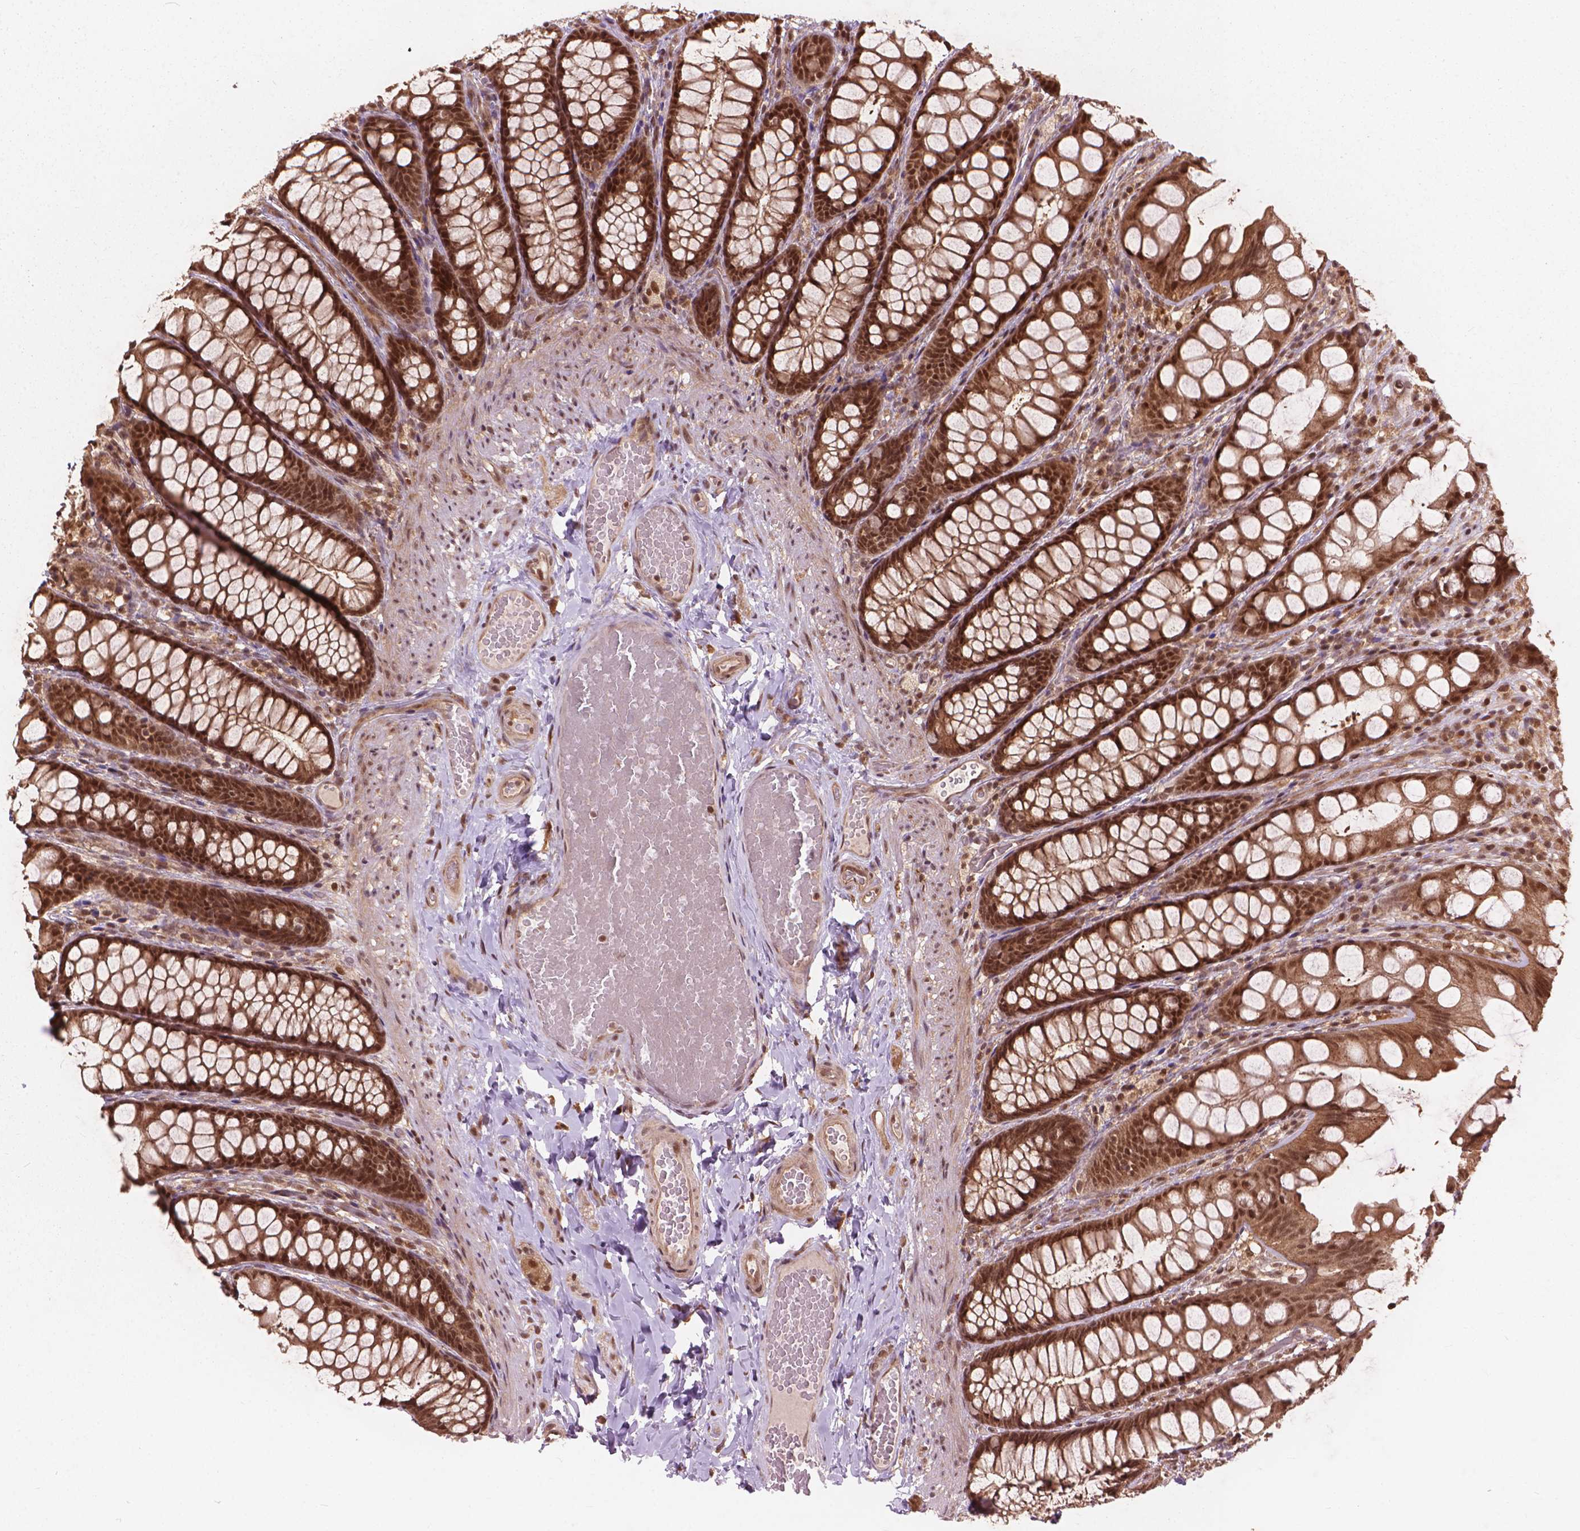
{"staining": {"intensity": "moderate", "quantity": ">75%", "location": "nuclear"}, "tissue": "colon", "cell_type": "Endothelial cells", "image_type": "normal", "snomed": [{"axis": "morphology", "description": "Normal tissue, NOS"}, {"axis": "topography", "description": "Colon"}], "caption": "Immunohistochemical staining of normal human colon shows medium levels of moderate nuclear expression in approximately >75% of endothelial cells.", "gene": "SSU72", "patient": {"sex": "male", "age": 47}}